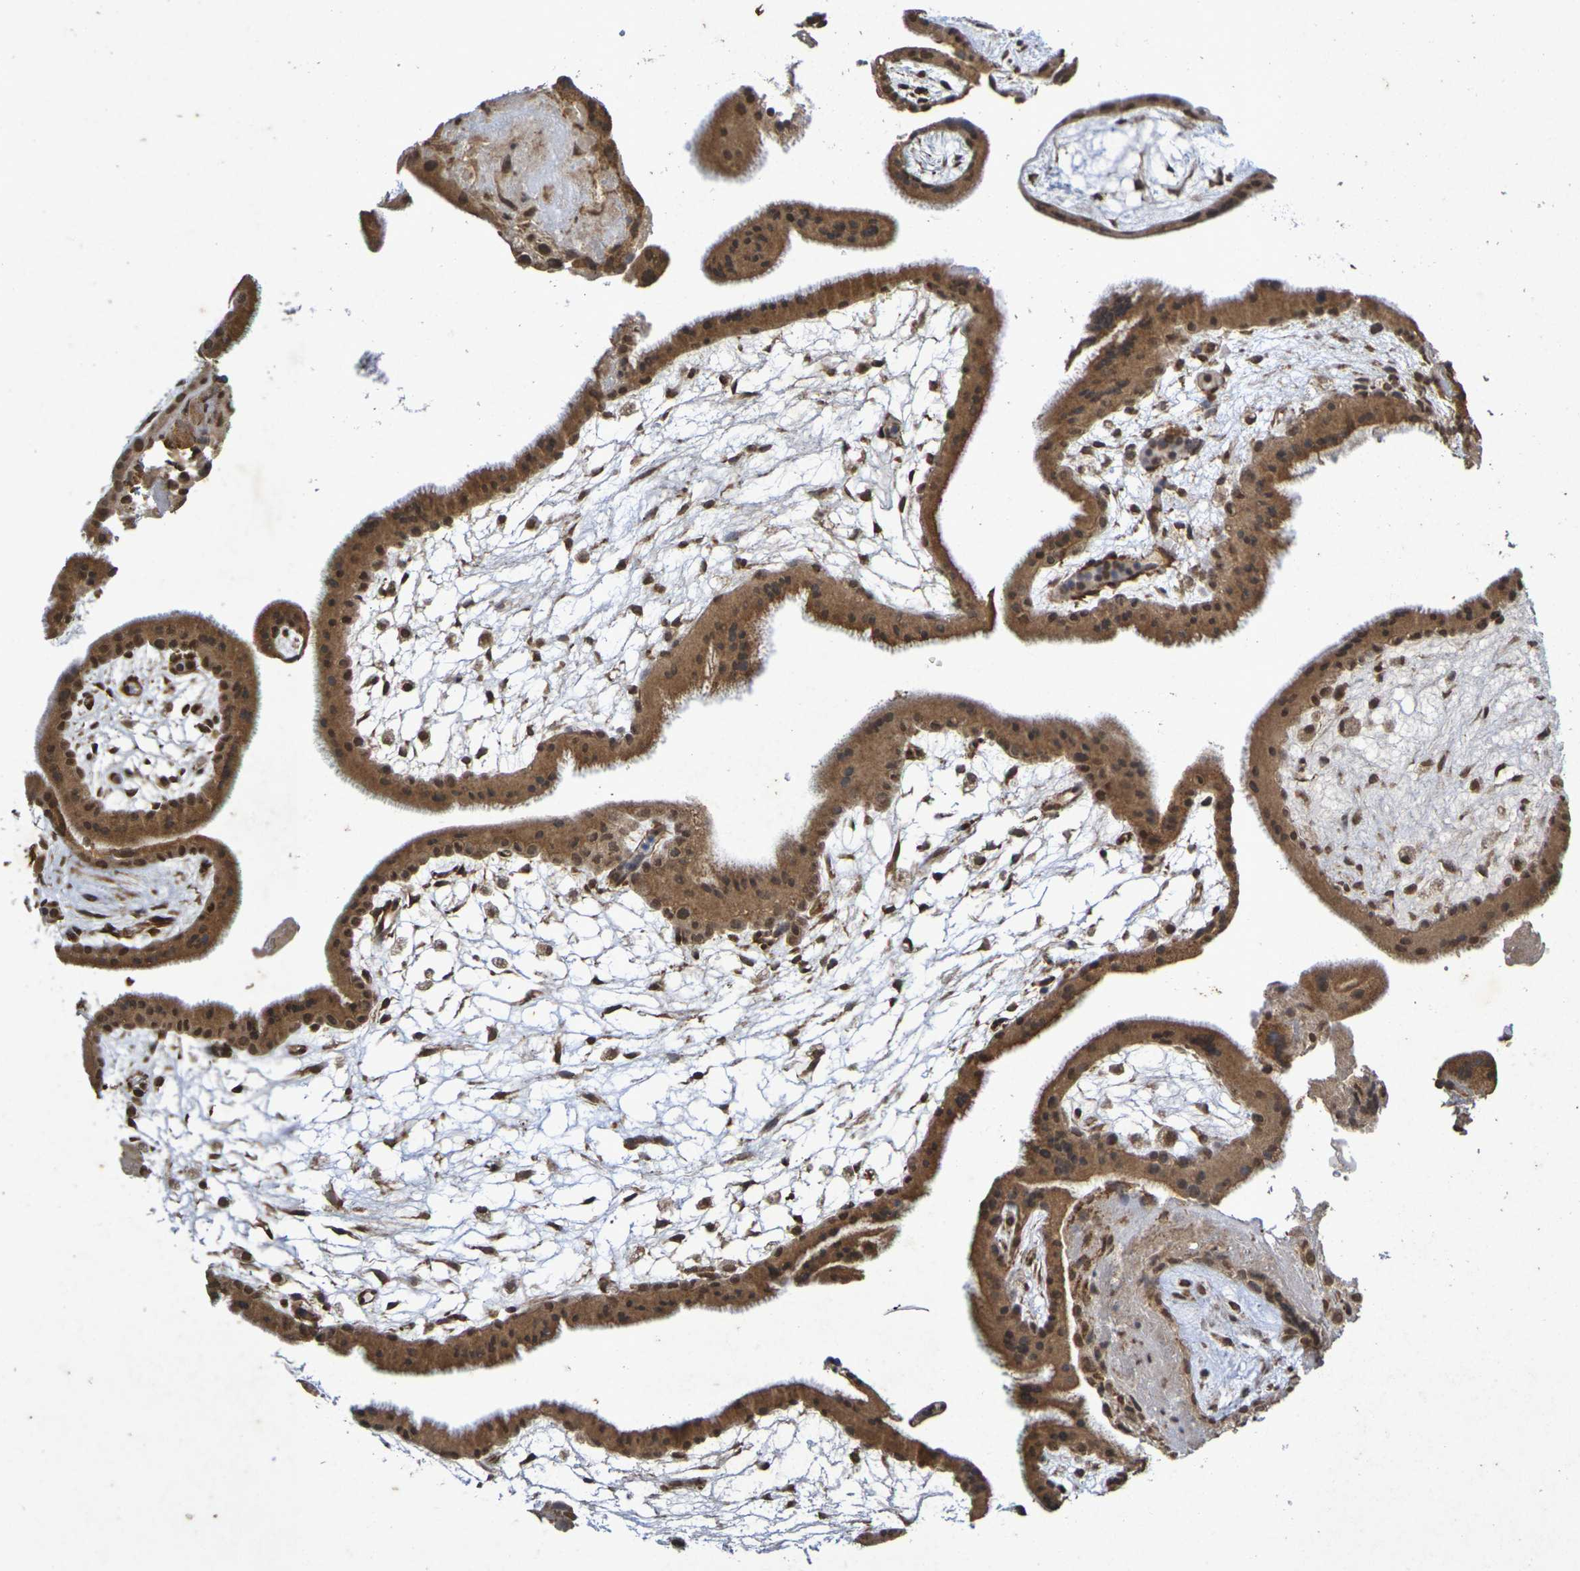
{"staining": {"intensity": "strong", "quantity": ">75%", "location": "cytoplasmic/membranous,nuclear"}, "tissue": "placenta", "cell_type": "Trophoblastic cells", "image_type": "normal", "snomed": [{"axis": "morphology", "description": "Normal tissue, NOS"}, {"axis": "topography", "description": "Placenta"}], "caption": "DAB (3,3'-diaminobenzidine) immunohistochemical staining of benign placenta reveals strong cytoplasmic/membranous,nuclear protein positivity in approximately >75% of trophoblastic cells. The staining is performed using DAB brown chromogen to label protein expression. The nuclei are counter-stained blue using hematoxylin.", "gene": "GUCY1A2", "patient": {"sex": "female", "age": 19}}